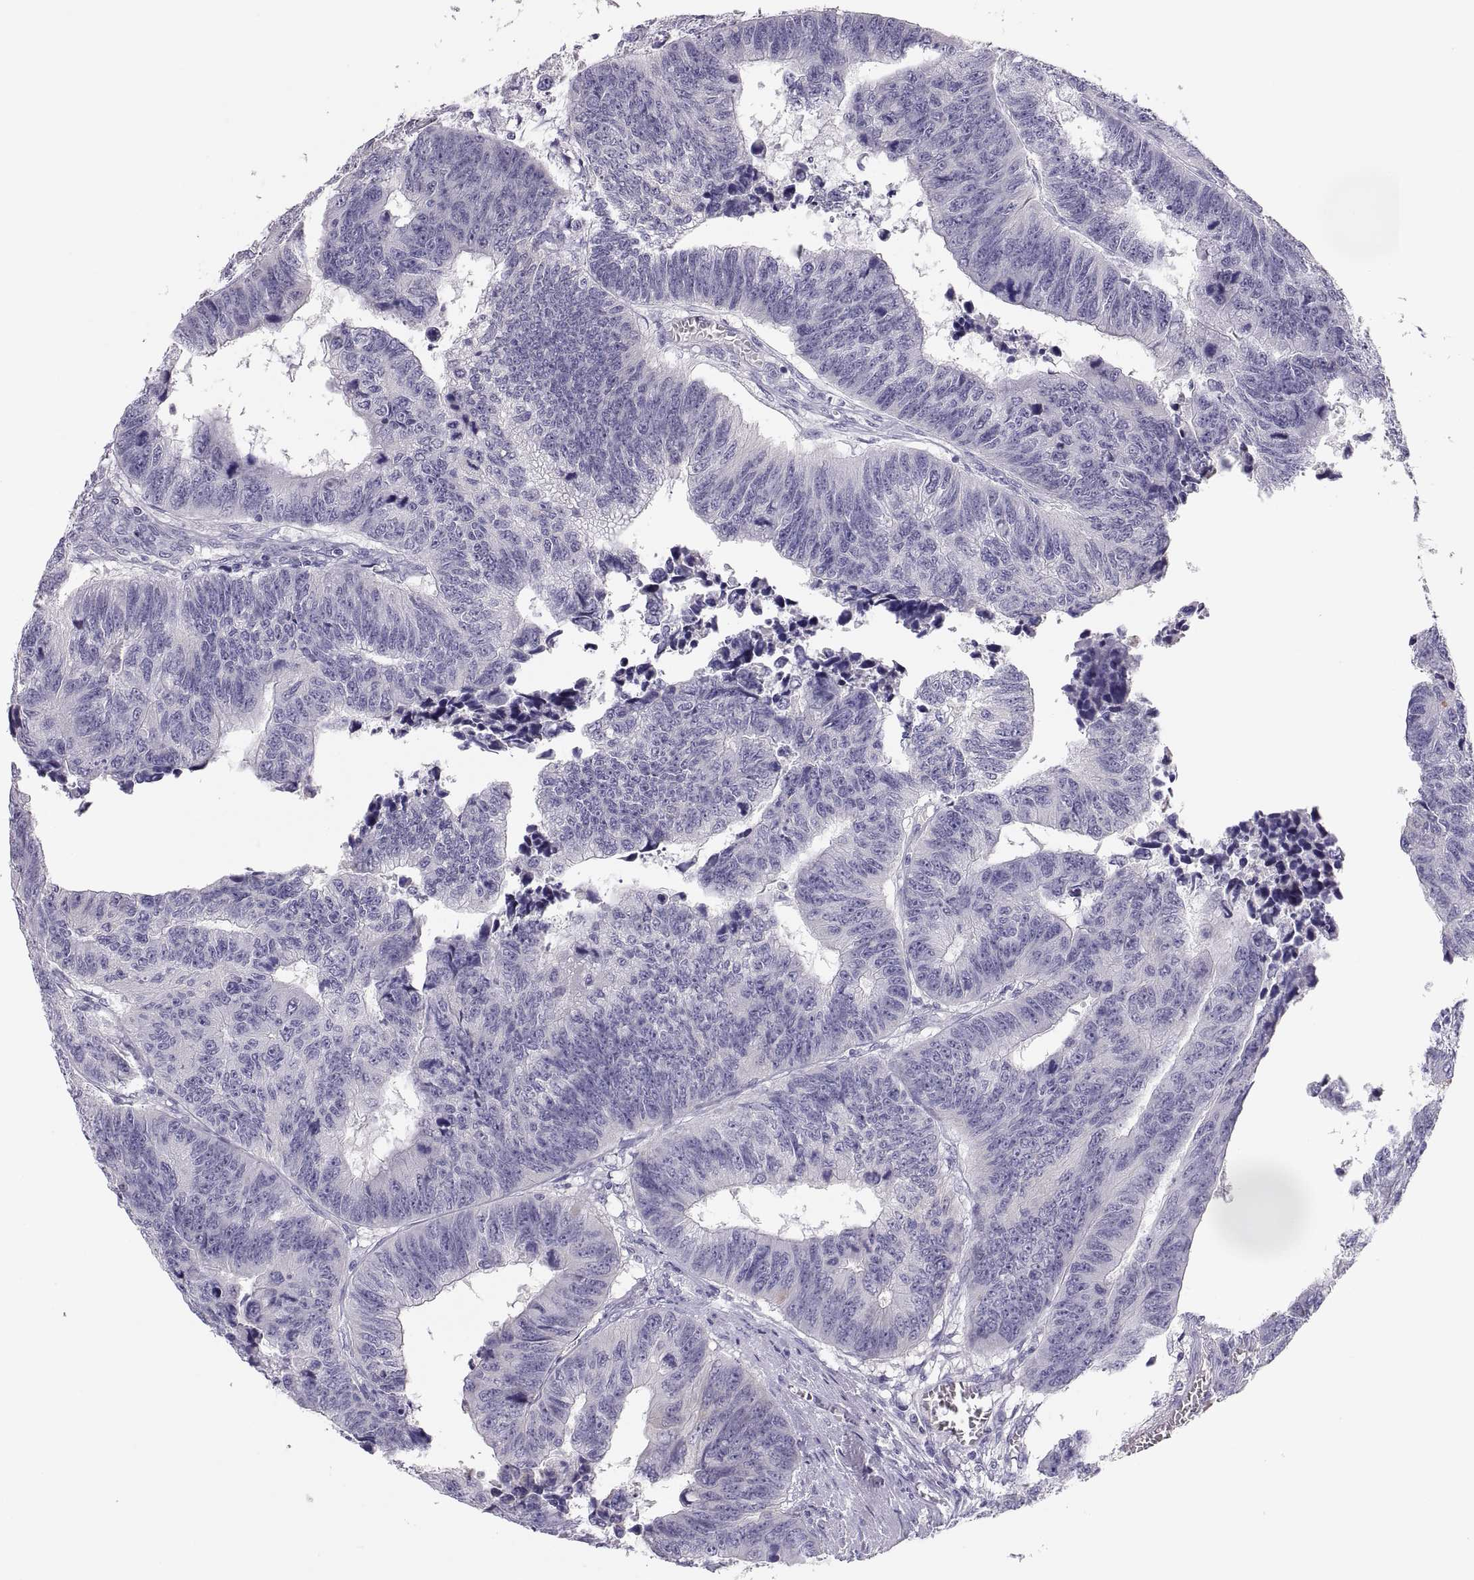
{"staining": {"intensity": "negative", "quantity": "none", "location": "none"}, "tissue": "colorectal cancer", "cell_type": "Tumor cells", "image_type": "cancer", "snomed": [{"axis": "morphology", "description": "Adenocarcinoma, NOS"}, {"axis": "topography", "description": "Rectum"}], "caption": "Immunohistochemistry micrograph of colorectal cancer (adenocarcinoma) stained for a protein (brown), which shows no positivity in tumor cells.", "gene": "MAGEB2", "patient": {"sex": "female", "age": 85}}